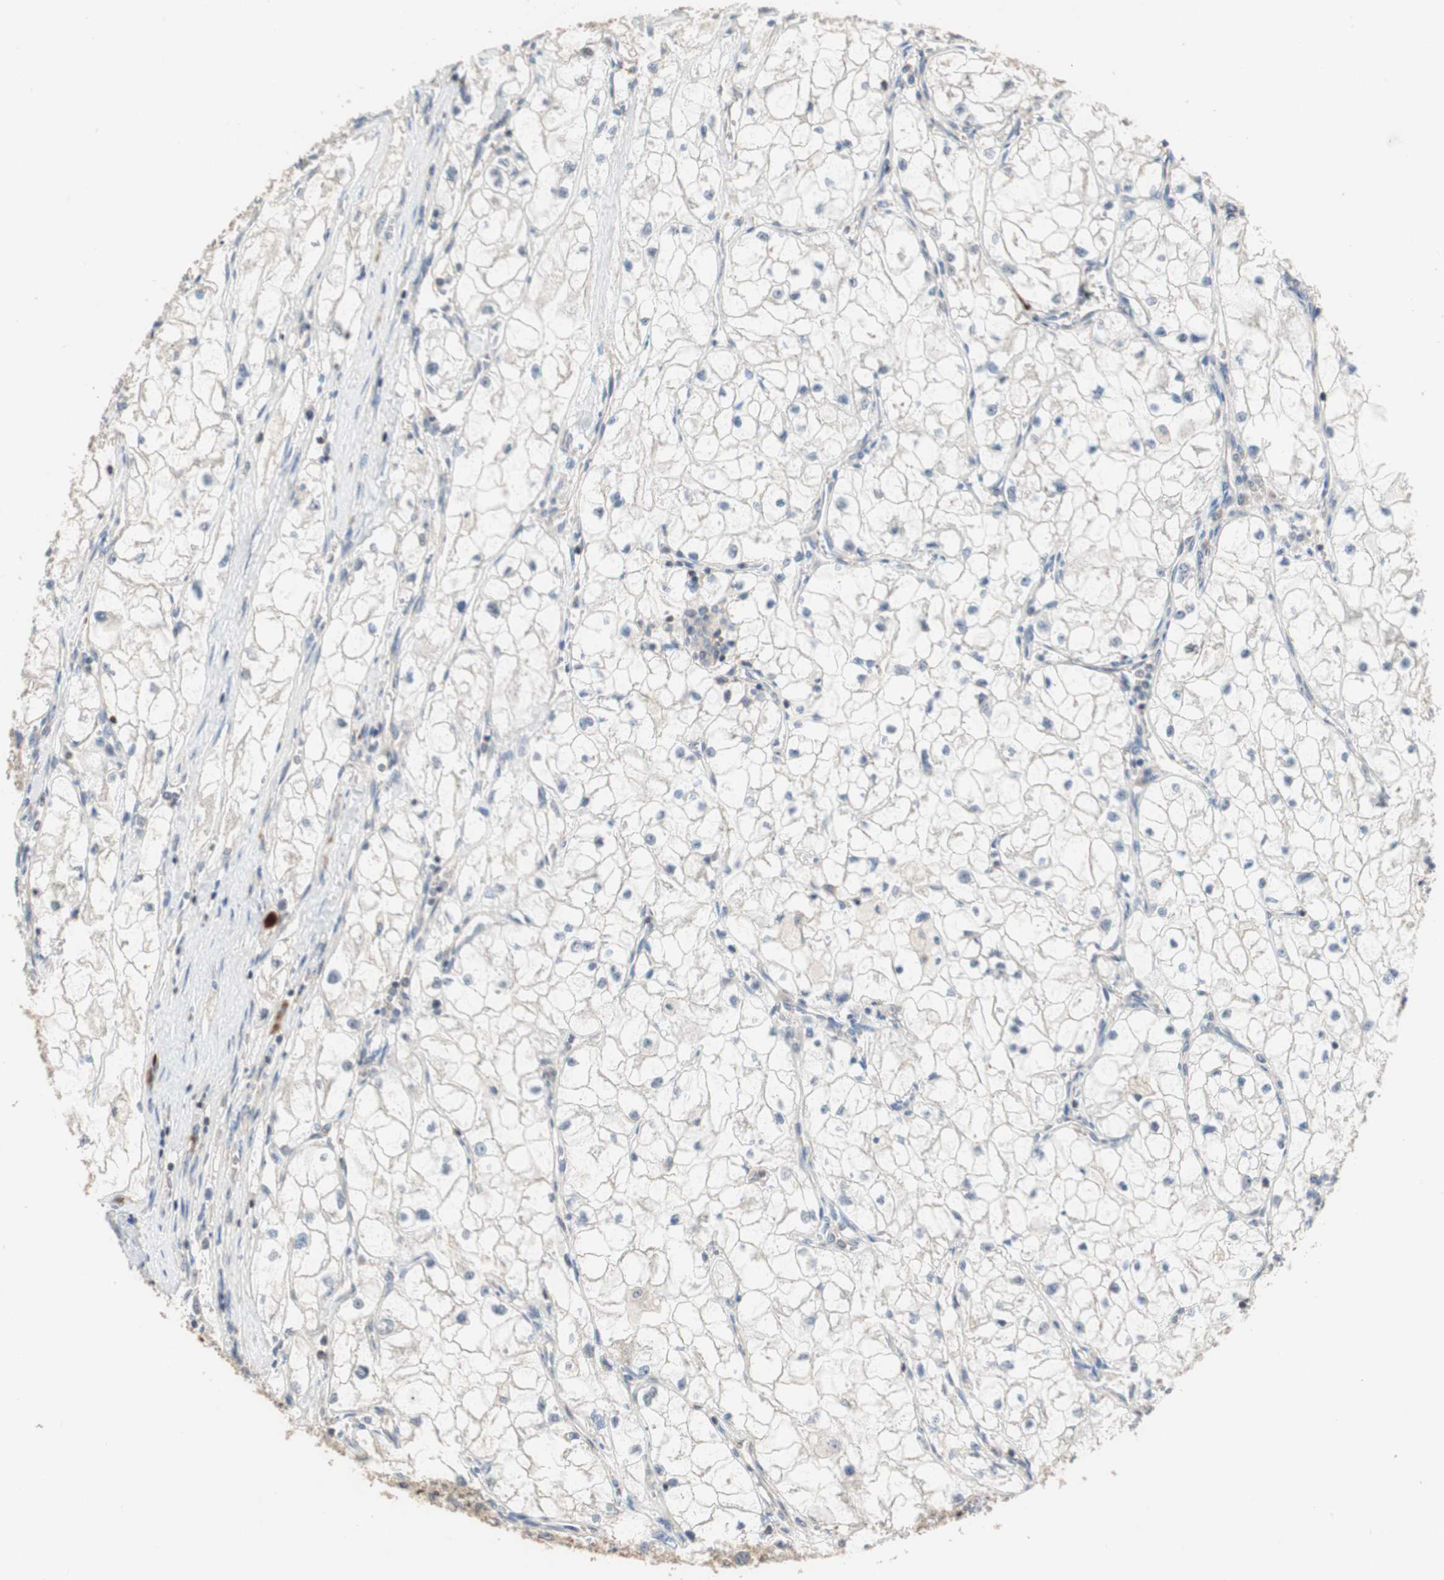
{"staining": {"intensity": "weak", "quantity": "25%-75%", "location": "cytoplasmic/membranous"}, "tissue": "renal cancer", "cell_type": "Tumor cells", "image_type": "cancer", "snomed": [{"axis": "morphology", "description": "Adenocarcinoma, NOS"}, {"axis": "topography", "description": "Kidney"}], "caption": "Human renal adenocarcinoma stained with a brown dye shows weak cytoplasmic/membranous positive staining in about 25%-75% of tumor cells.", "gene": "MAP4K2", "patient": {"sex": "female", "age": 70}}